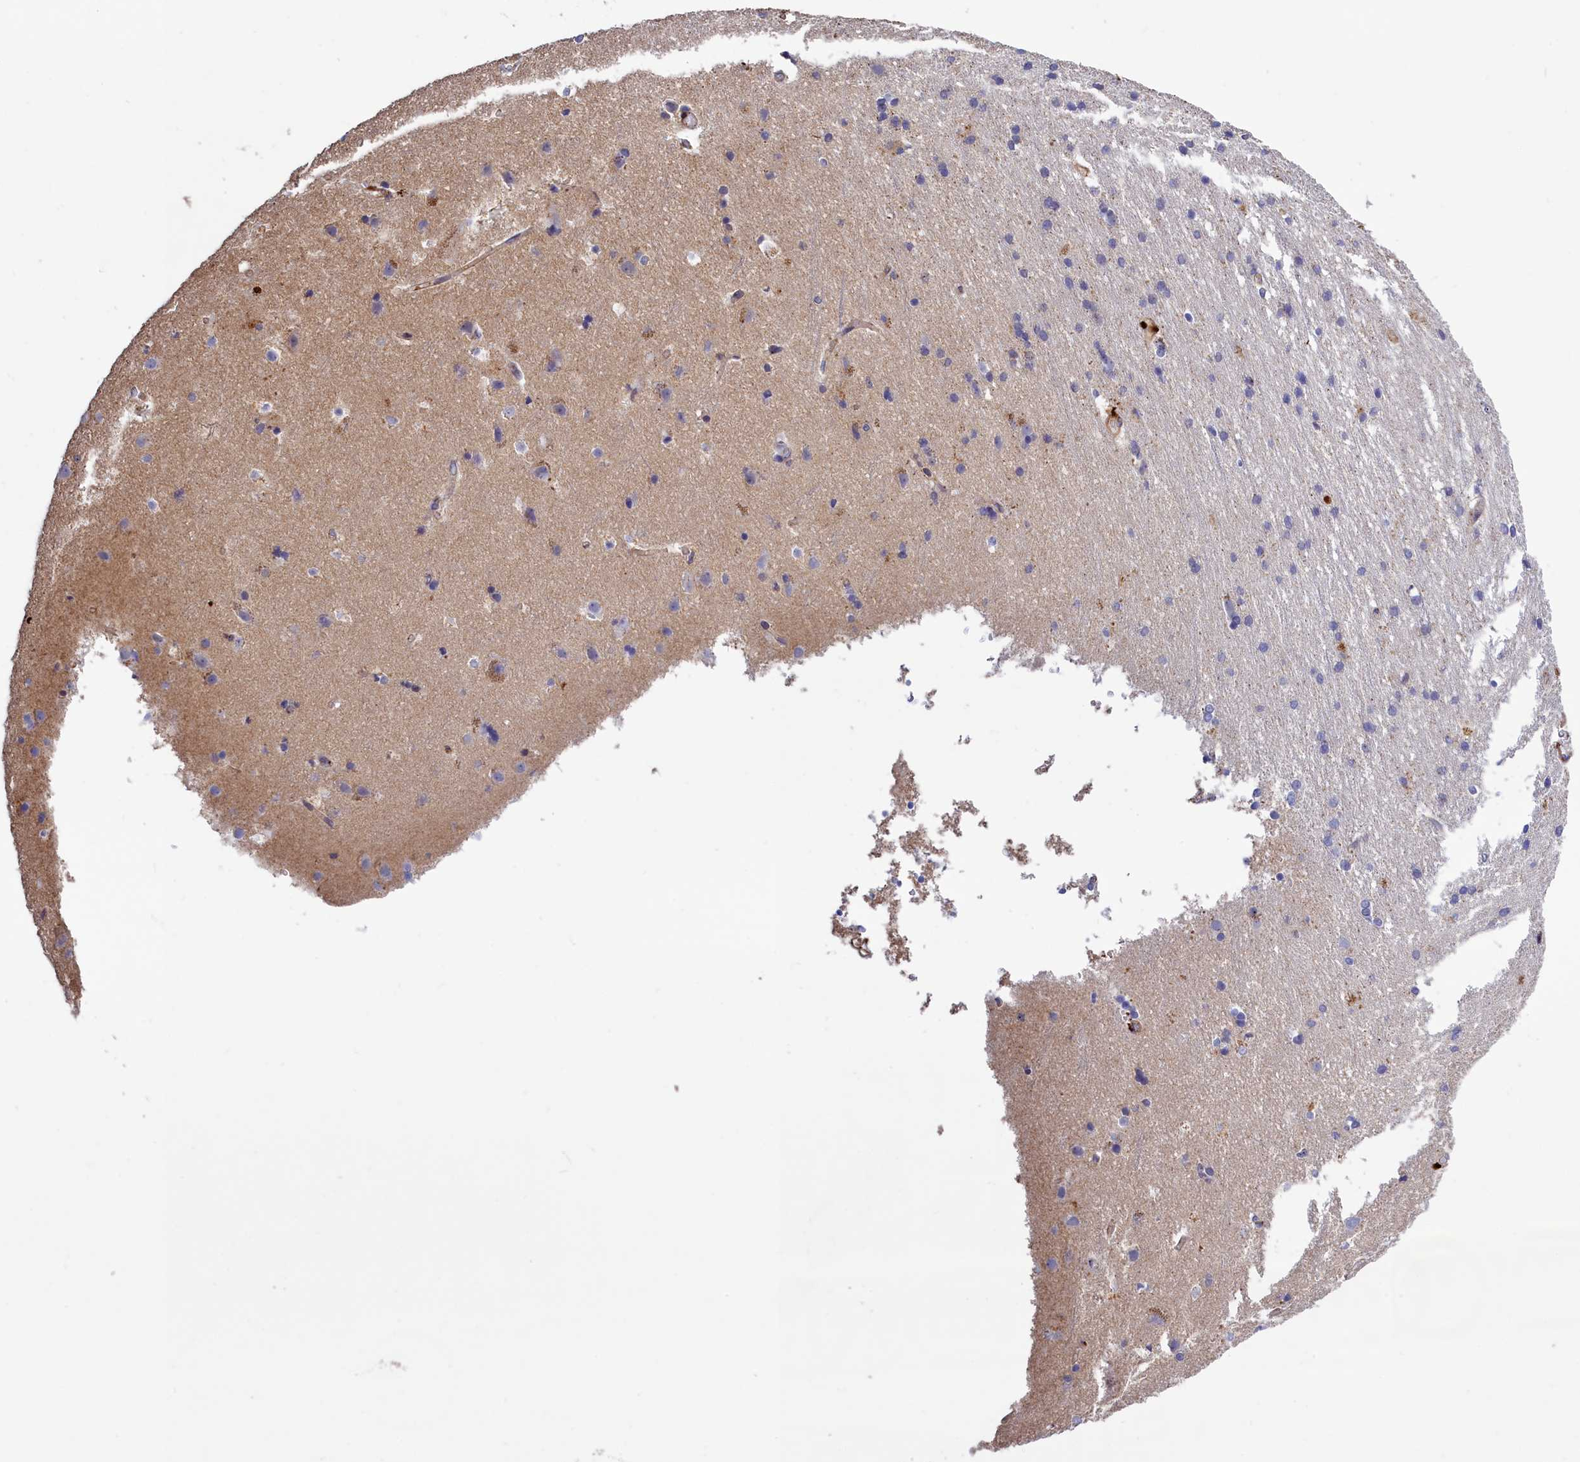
{"staining": {"intensity": "moderate", "quantity": "25%-75%", "location": "cytoplasmic/membranous"}, "tissue": "cerebral cortex", "cell_type": "Endothelial cells", "image_type": "normal", "snomed": [{"axis": "morphology", "description": "Normal tissue, NOS"}, {"axis": "topography", "description": "Cerebral cortex"}], "caption": "A photomicrograph showing moderate cytoplasmic/membranous expression in about 25%-75% of endothelial cells in unremarkable cerebral cortex, as visualized by brown immunohistochemical staining.", "gene": "ANKRD27", "patient": {"sex": "male", "age": 54}}